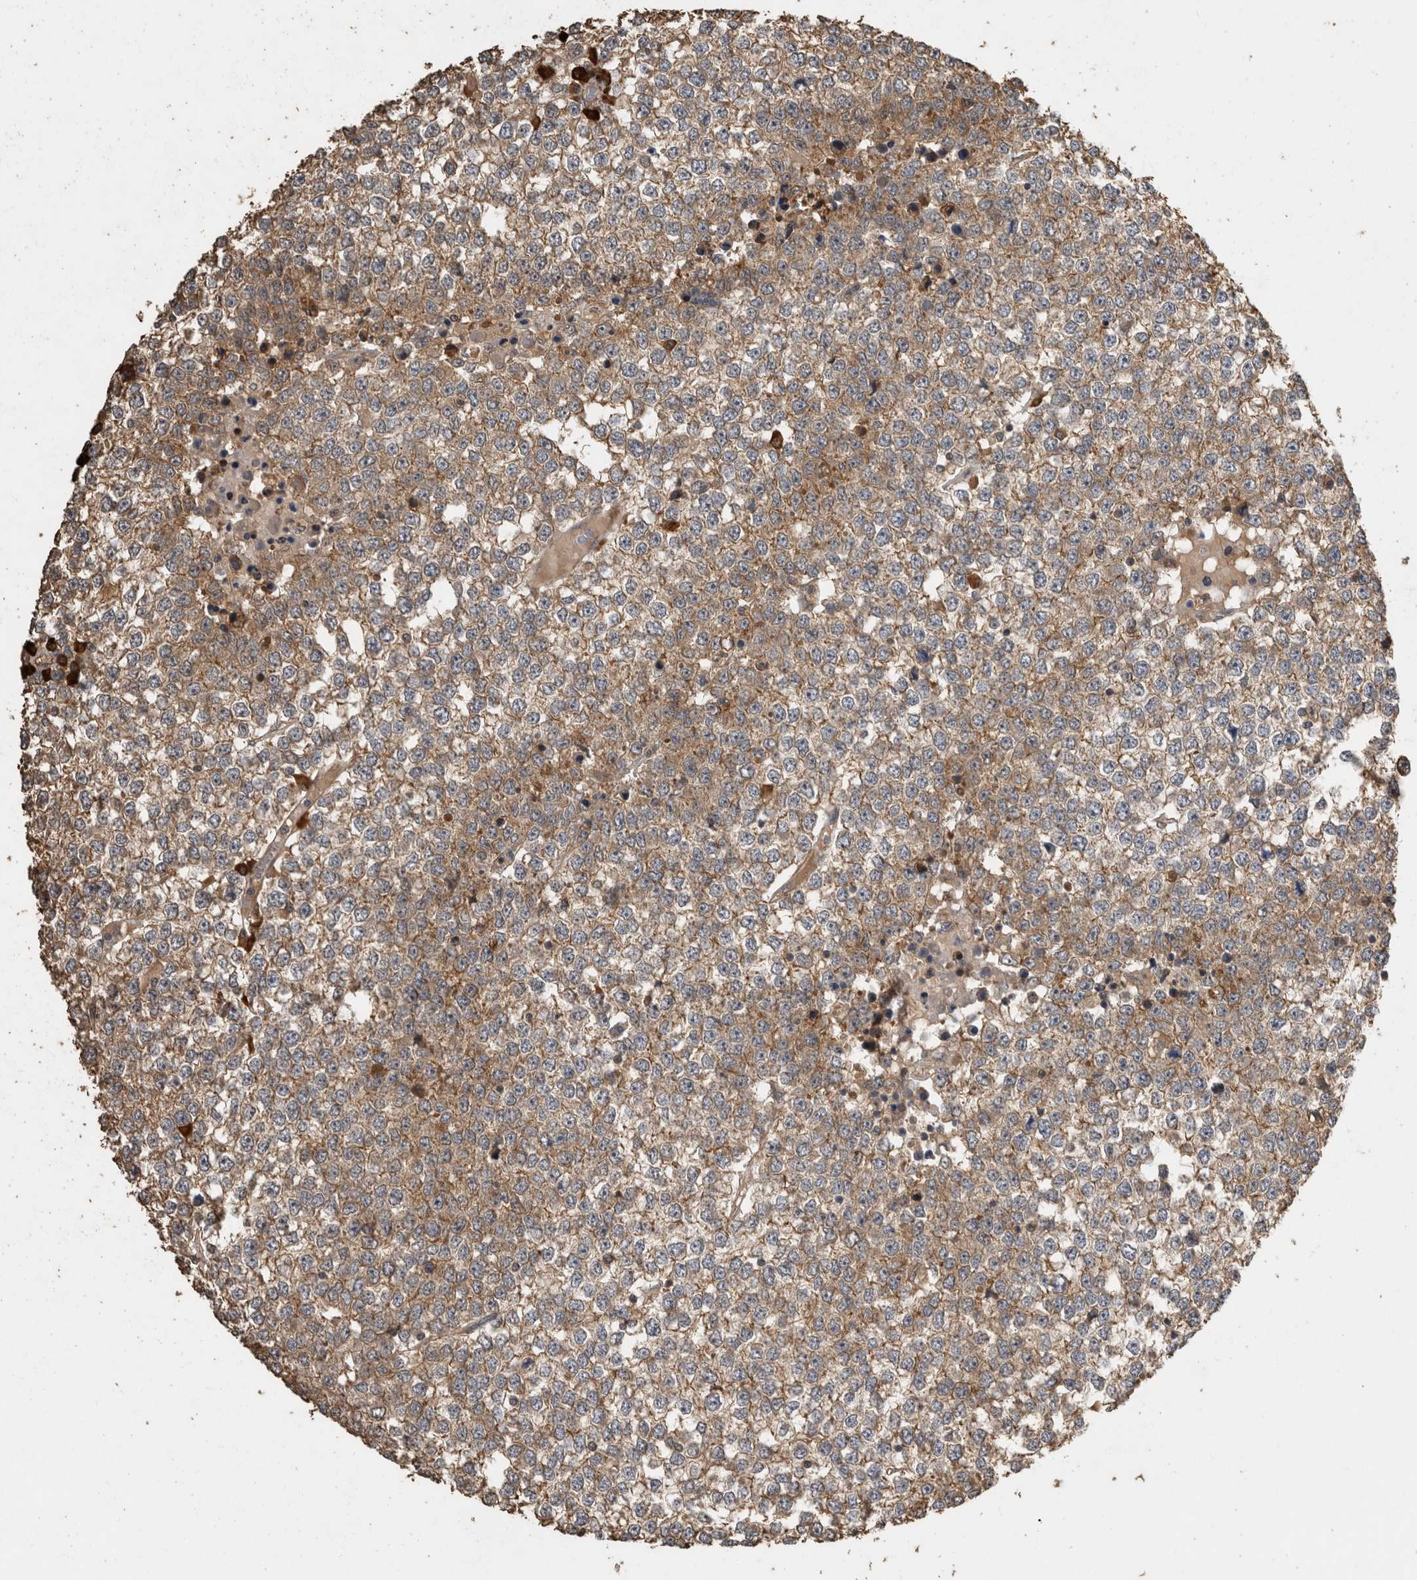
{"staining": {"intensity": "moderate", "quantity": ">75%", "location": "cytoplasmic/membranous"}, "tissue": "testis cancer", "cell_type": "Tumor cells", "image_type": "cancer", "snomed": [{"axis": "morphology", "description": "Seminoma, NOS"}, {"axis": "topography", "description": "Testis"}], "caption": "Human seminoma (testis) stained with a brown dye shows moderate cytoplasmic/membranous positive staining in approximately >75% of tumor cells.", "gene": "RHPN1", "patient": {"sex": "male", "age": 65}}